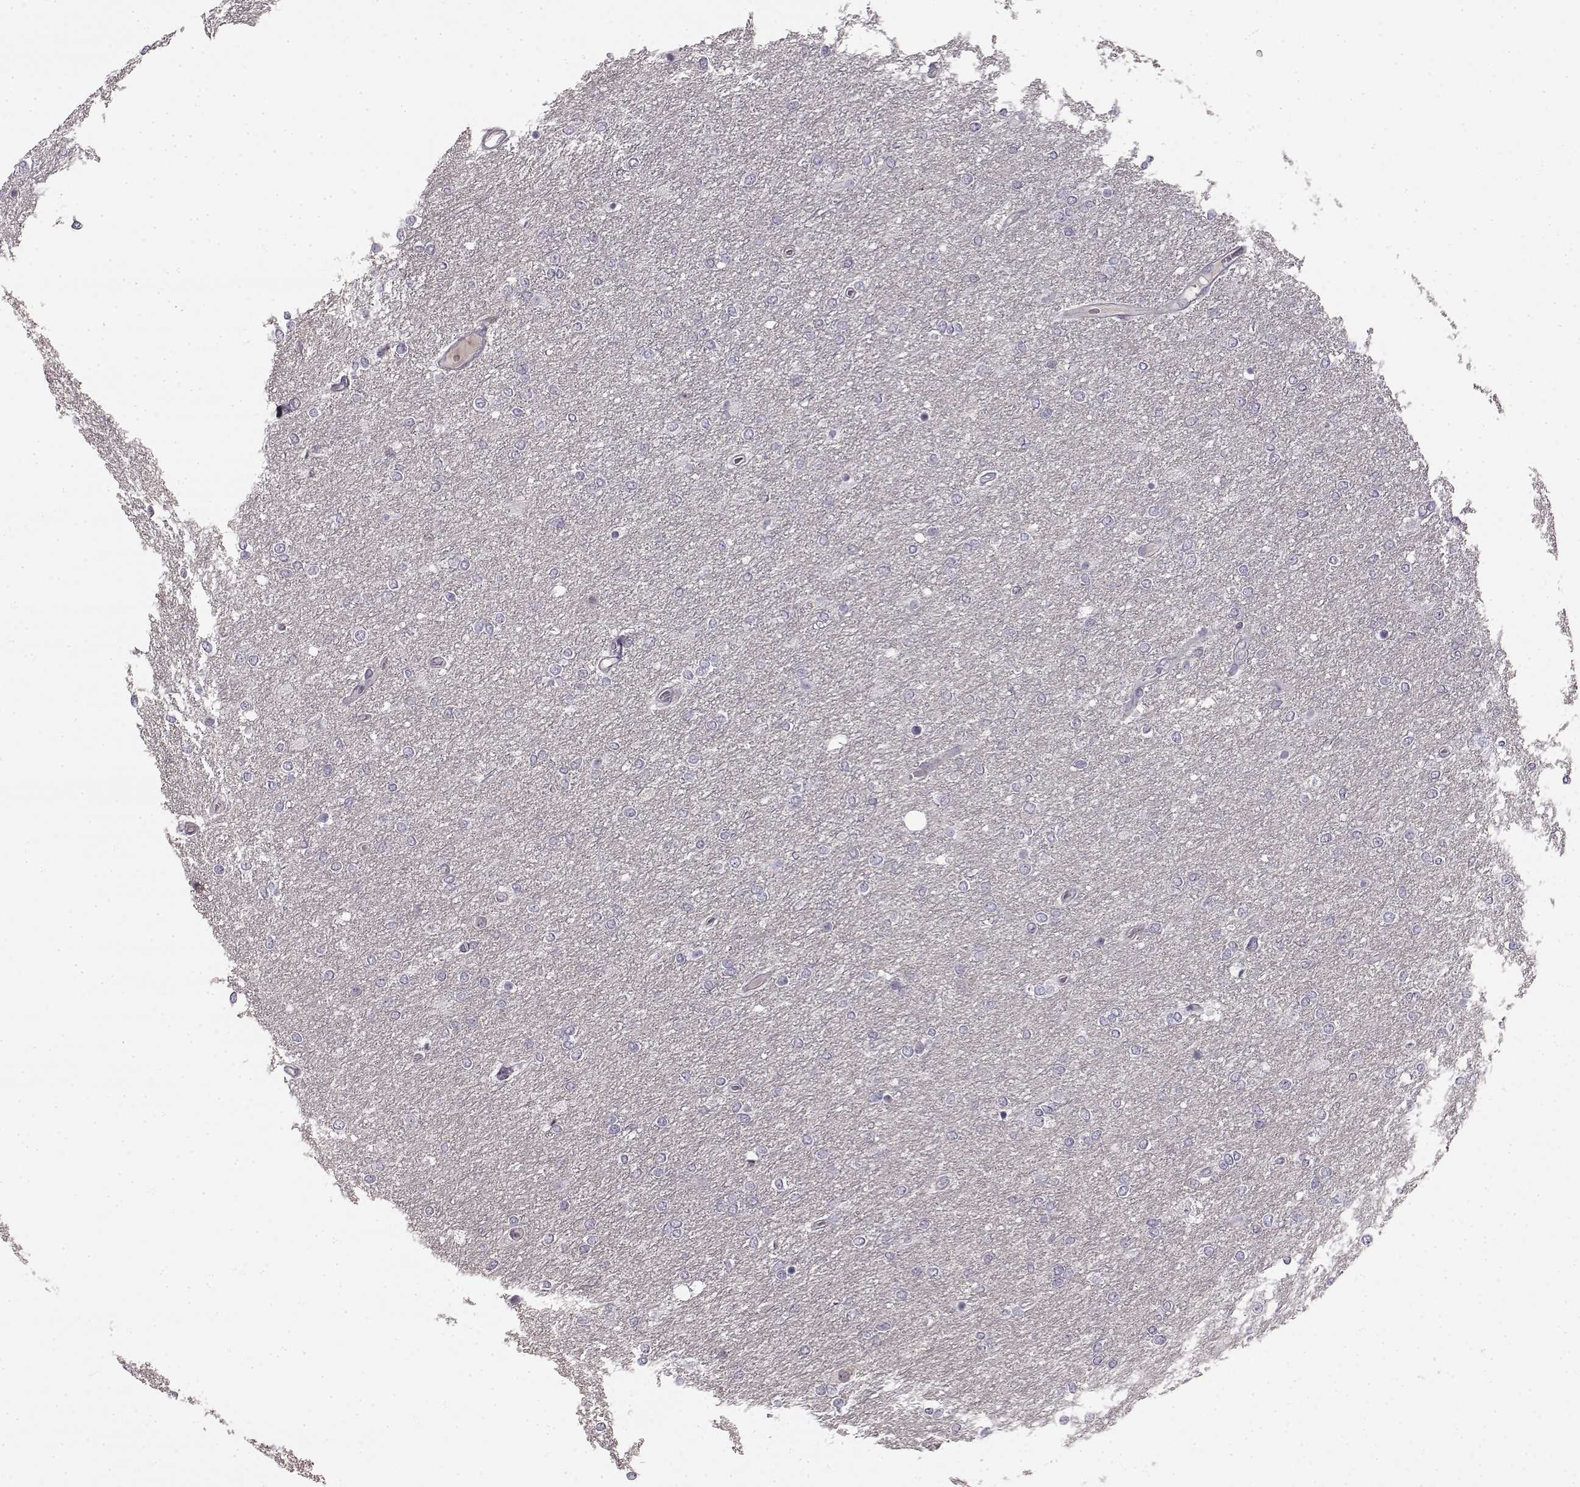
{"staining": {"intensity": "negative", "quantity": "none", "location": "none"}, "tissue": "glioma", "cell_type": "Tumor cells", "image_type": "cancer", "snomed": [{"axis": "morphology", "description": "Glioma, malignant, High grade"}, {"axis": "topography", "description": "Brain"}], "caption": "Tumor cells show no significant protein staining in malignant high-grade glioma.", "gene": "KRT85", "patient": {"sex": "female", "age": 61}}